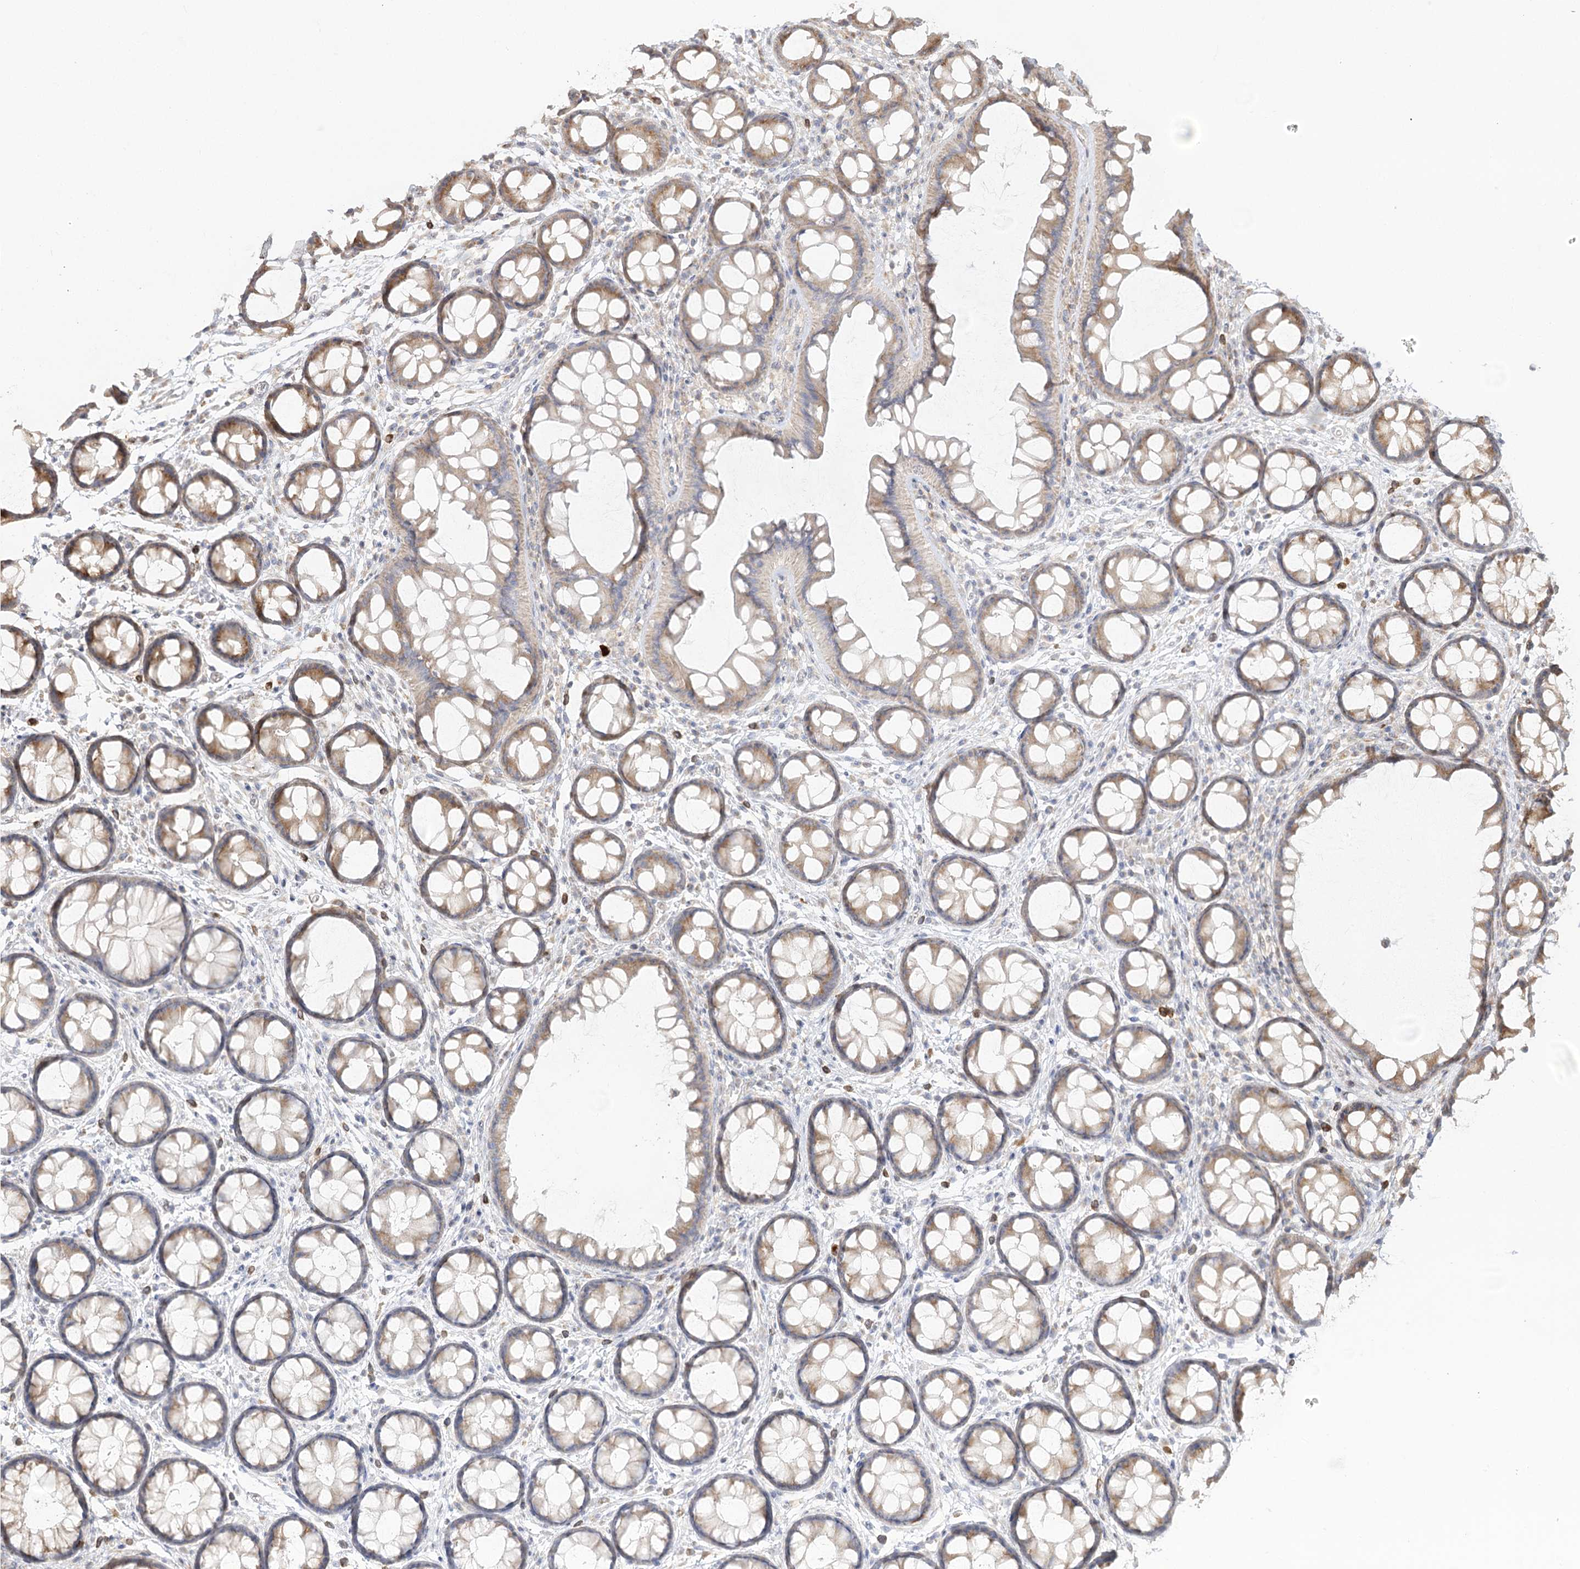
{"staining": {"intensity": "weak", "quantity": ">75%", "location": "cytoplasmic/membranous"}, "tissue": "colon", "cell_type": "Endothelial cells", "image_type": "normal", "snomed": [{"axis": "morphology", "description": "Normal tissue, NOS"}, {"axis": "topography", "description": "Colon"}], "caption": "DAB immunohistochemical staining of unremarkable human colon demonstrates weak cytoplasmic/membranous protein positivity in approximately >75% of endothelial cells. (DAB (3,3'-diaminobenzidine) = brown stain, brightfield microscopy at high magnification).", "gene": "MTMR3", "patient": {"sex": "female", "age": 82}}